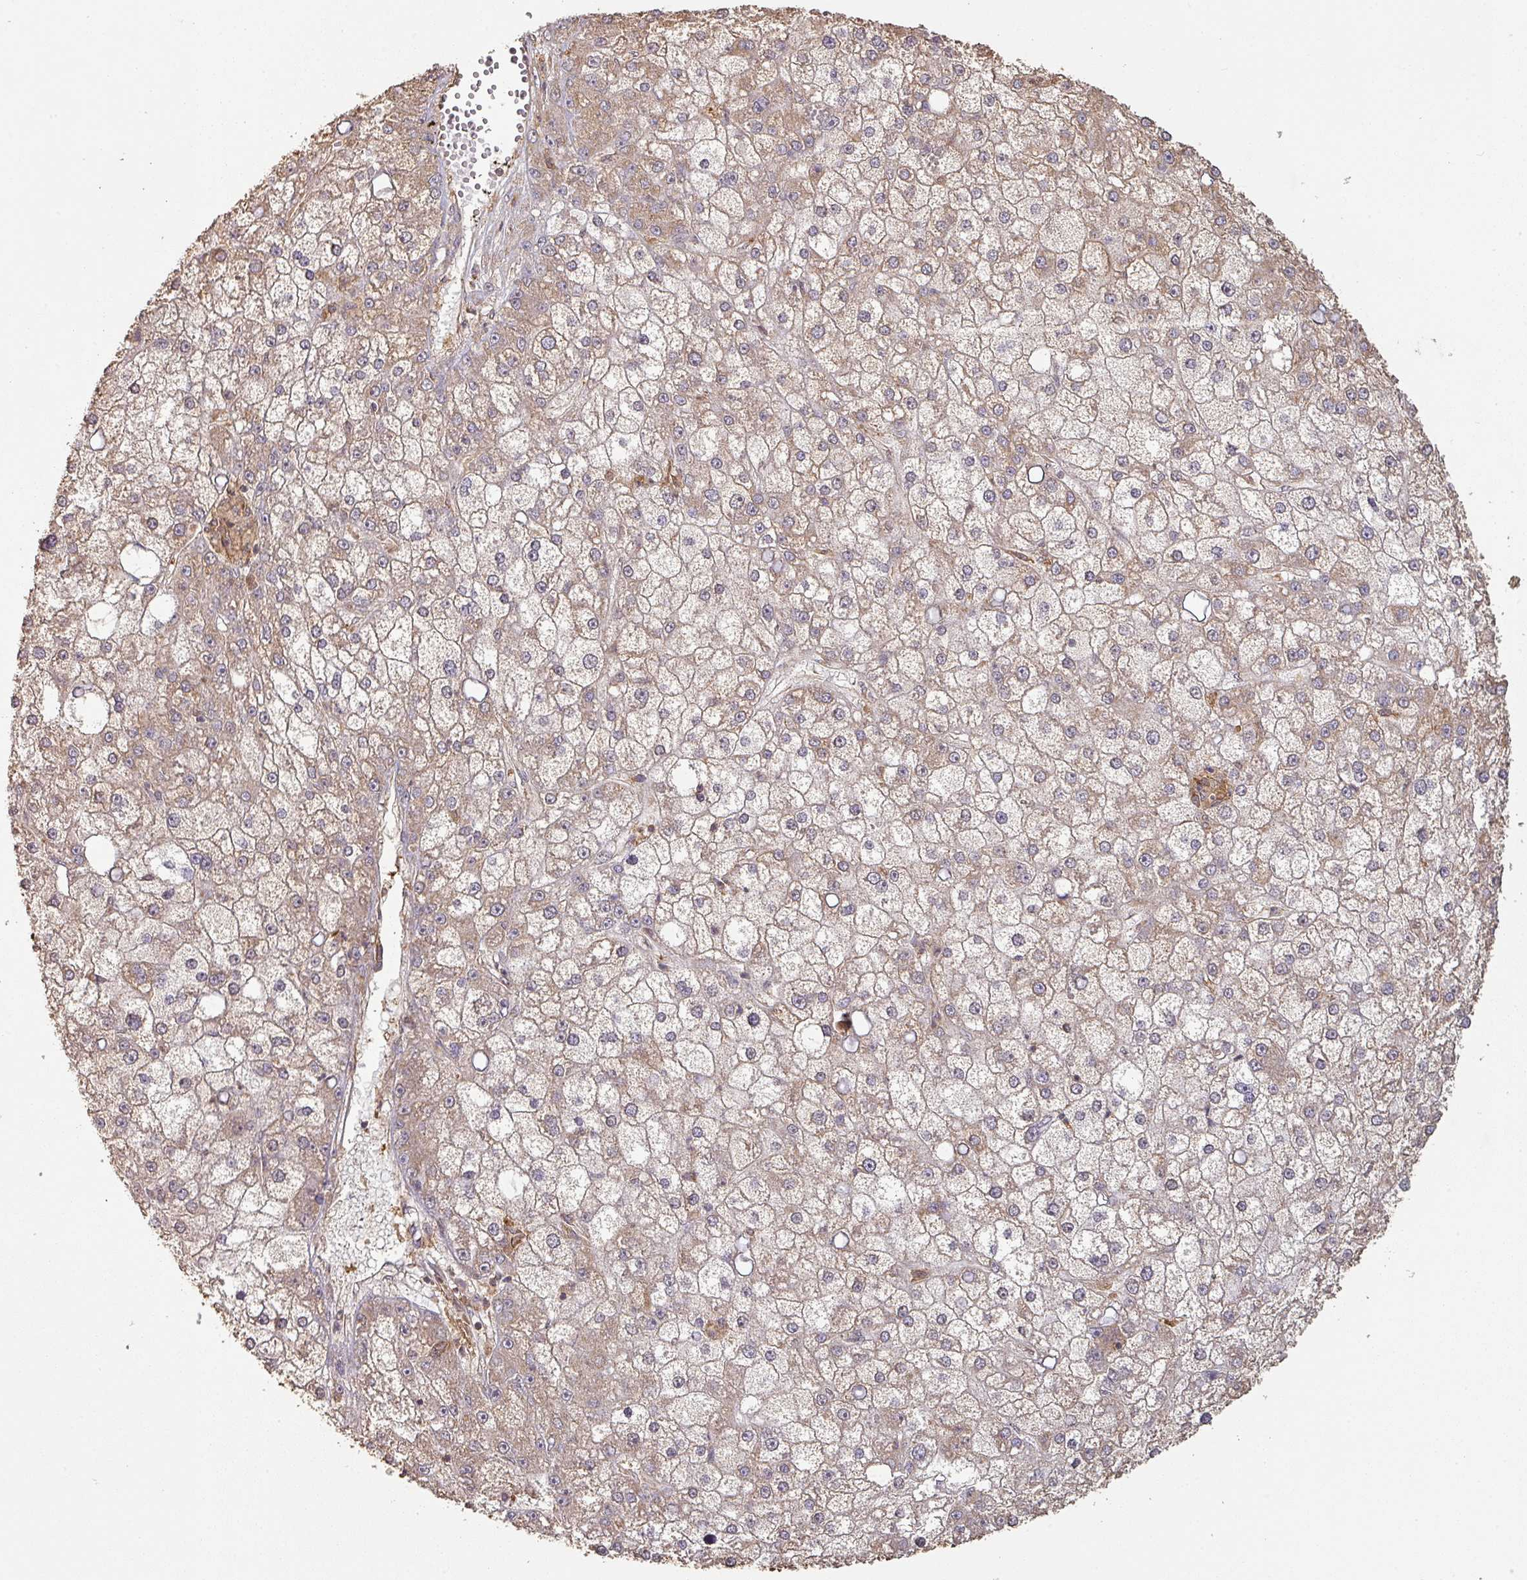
{"staining": {"intensity": "weak", "quantity": "25%-75%", "location": "cytoplasmic/membranous"}, "tissue": "liver cancer", "cell_type": "Tumor cells", "image_type": "cancer", "snomed": [{"axis": "morphology", "description": "Carcinoma, Hepatocellular, NOS"}, {"axis": "topography", "description": "Liver"}], "caption": "A photomicrograph of human hepatocellular carcinoma (liver) stained for a protein reveals weak cytoplasmic/membranous brown staining in tumor cells.", "gene": "ZNF322", "patient": {"sex": "male", "age": 67}}